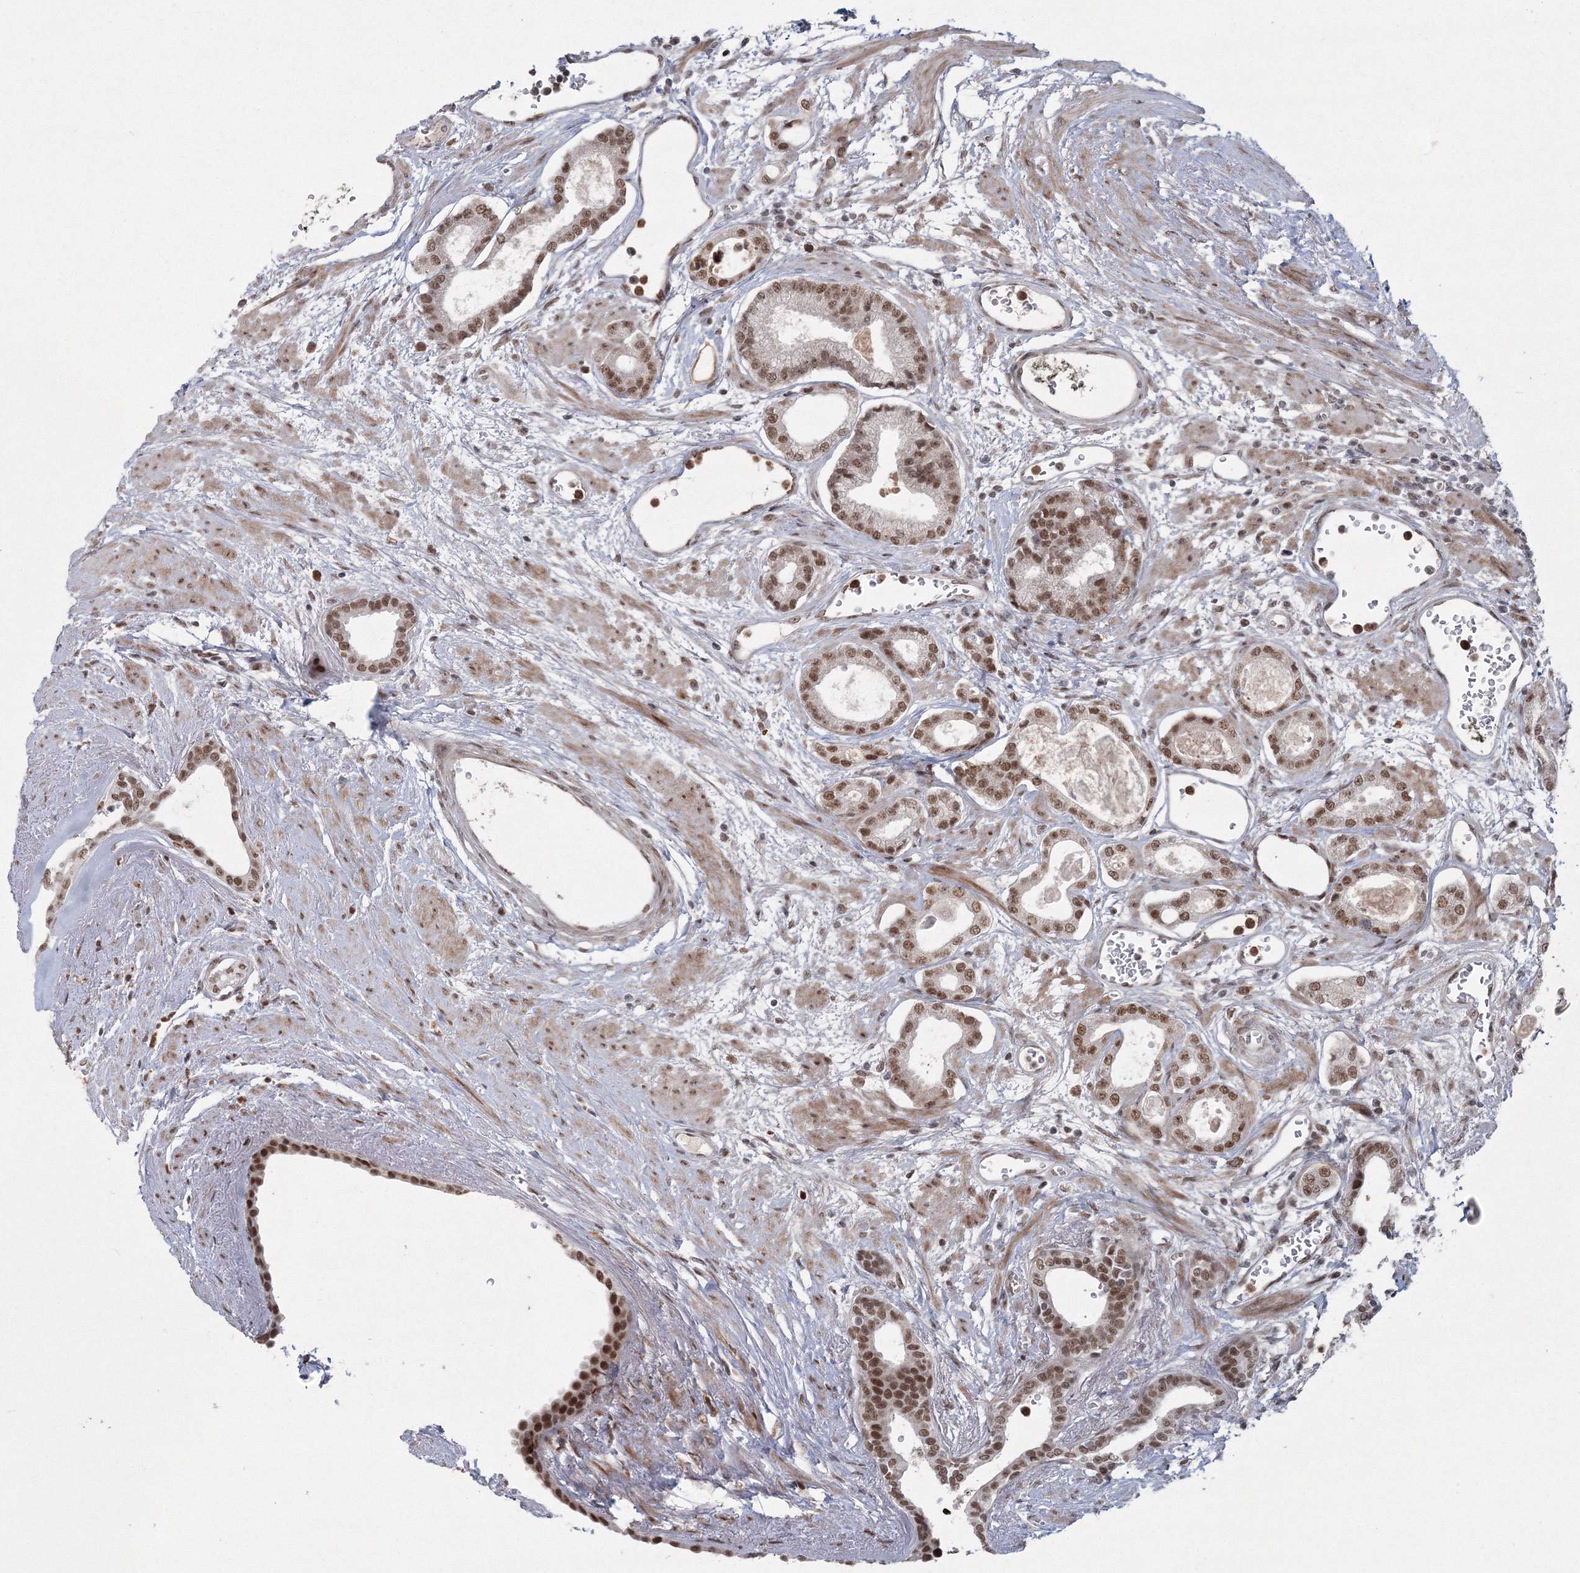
{"staining": {"intensity": "moderate", "quantity": ">75%", "location": "nuclear"}, "tissue": "prostate cancer", "cell_type": "Tumor cells", "image_type": "cancer", "snomed": [{"axis": "morphology", "description": "Adenocarcinoma, Low grade"}, {"axis": "topography", "description": "Prostate"}], "caption": "Approximately >75% of tumor cells in prostate cancer display moderate nuclear protein positivity as visualized by brown immunohistochemical staining.", "gene": "C3orf33", "patient": {"sex": "male", "age": 60}}